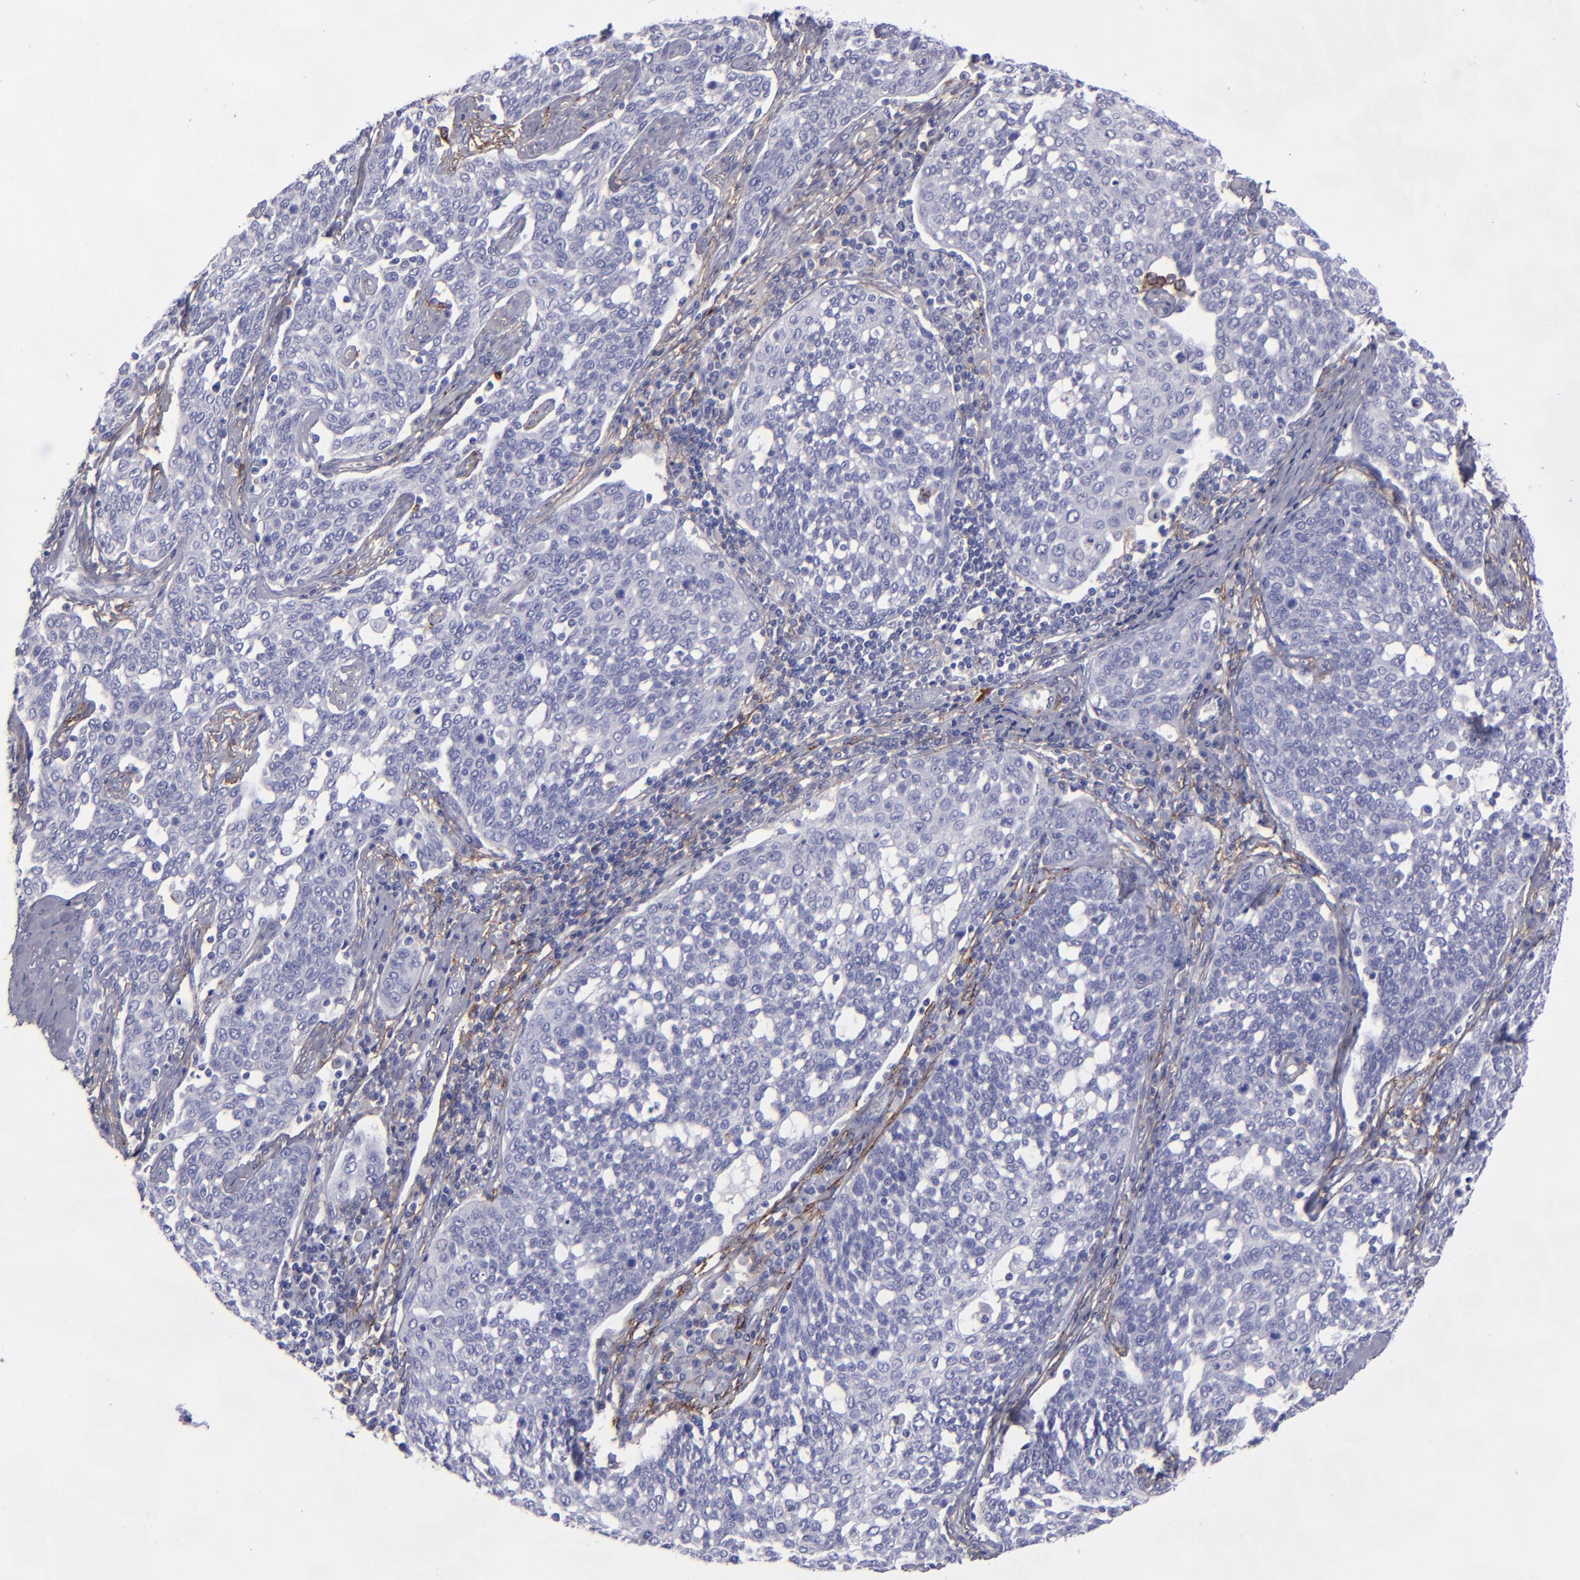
{"staining": {"intensity": "negative", "quantity": "none", "location": "none"}, "tissue": "cervical cancer", "cell_type": "Tumor cells", "image_type": "cancer", "snomed": [{"axis": "morphology", "description": "Squamous cell carcinoma, NOS"}, {"axis": "topography", "description": "Cervix"}], "caption": "Protein analysis of cervical squamous cell carcinoma reveals no significant positivity in tumor cells.", "gene": "ANPEP", "patient": {"sex": "female", "age": 34}}